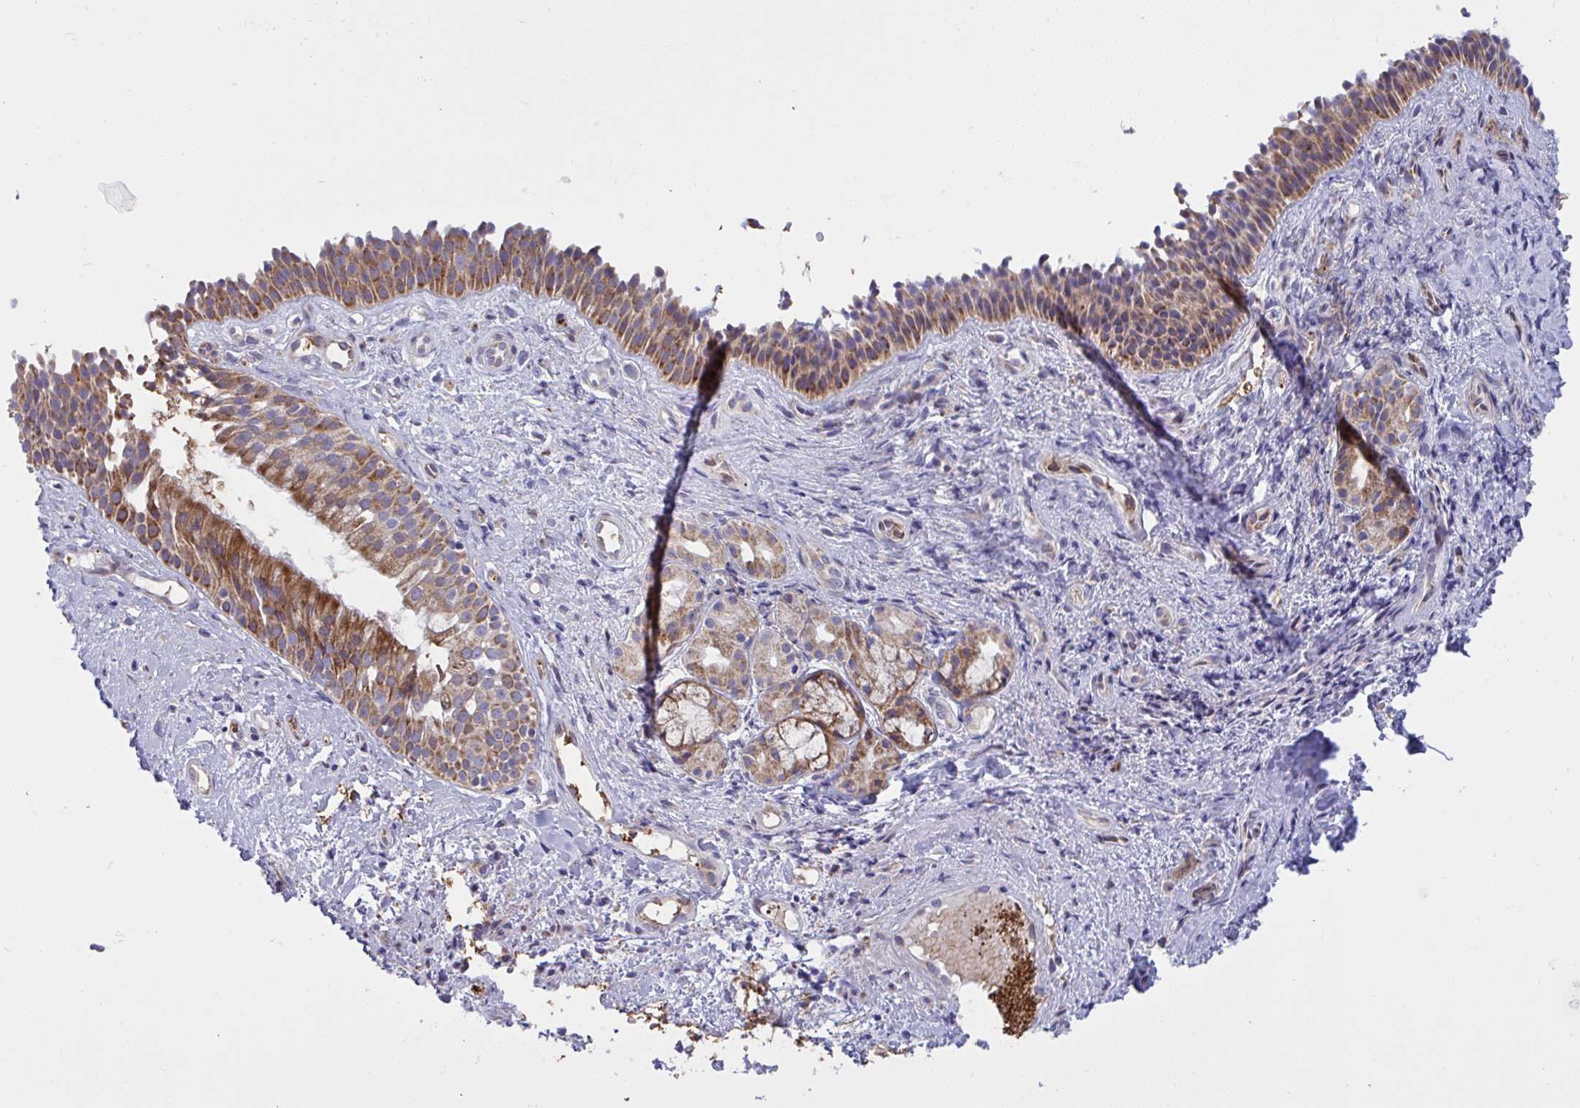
{"staining": {"intensity": "moderate", "quantity": ">75%", "location": "cytoplasmic/membranous"}, "tissue": "nasopharynx", "cell_type": "Respiratory epithelial cells", "image_type": "normal", "snomed": [{"axis": "morphology", "description": "Normal tissue, NOS"}, {"axis": "morphology", "description": "Inflammation, NOS"}, {"axis": "topography", "description": "Nasopharynx"}], "caption": "Benign nasopharynx shows moderate cytoplasmic/membranous positivity in approximately >75% of respiratory epithelial cells.", "gene": "NTN1", "patient": {"sex": "male", "age": 54}}